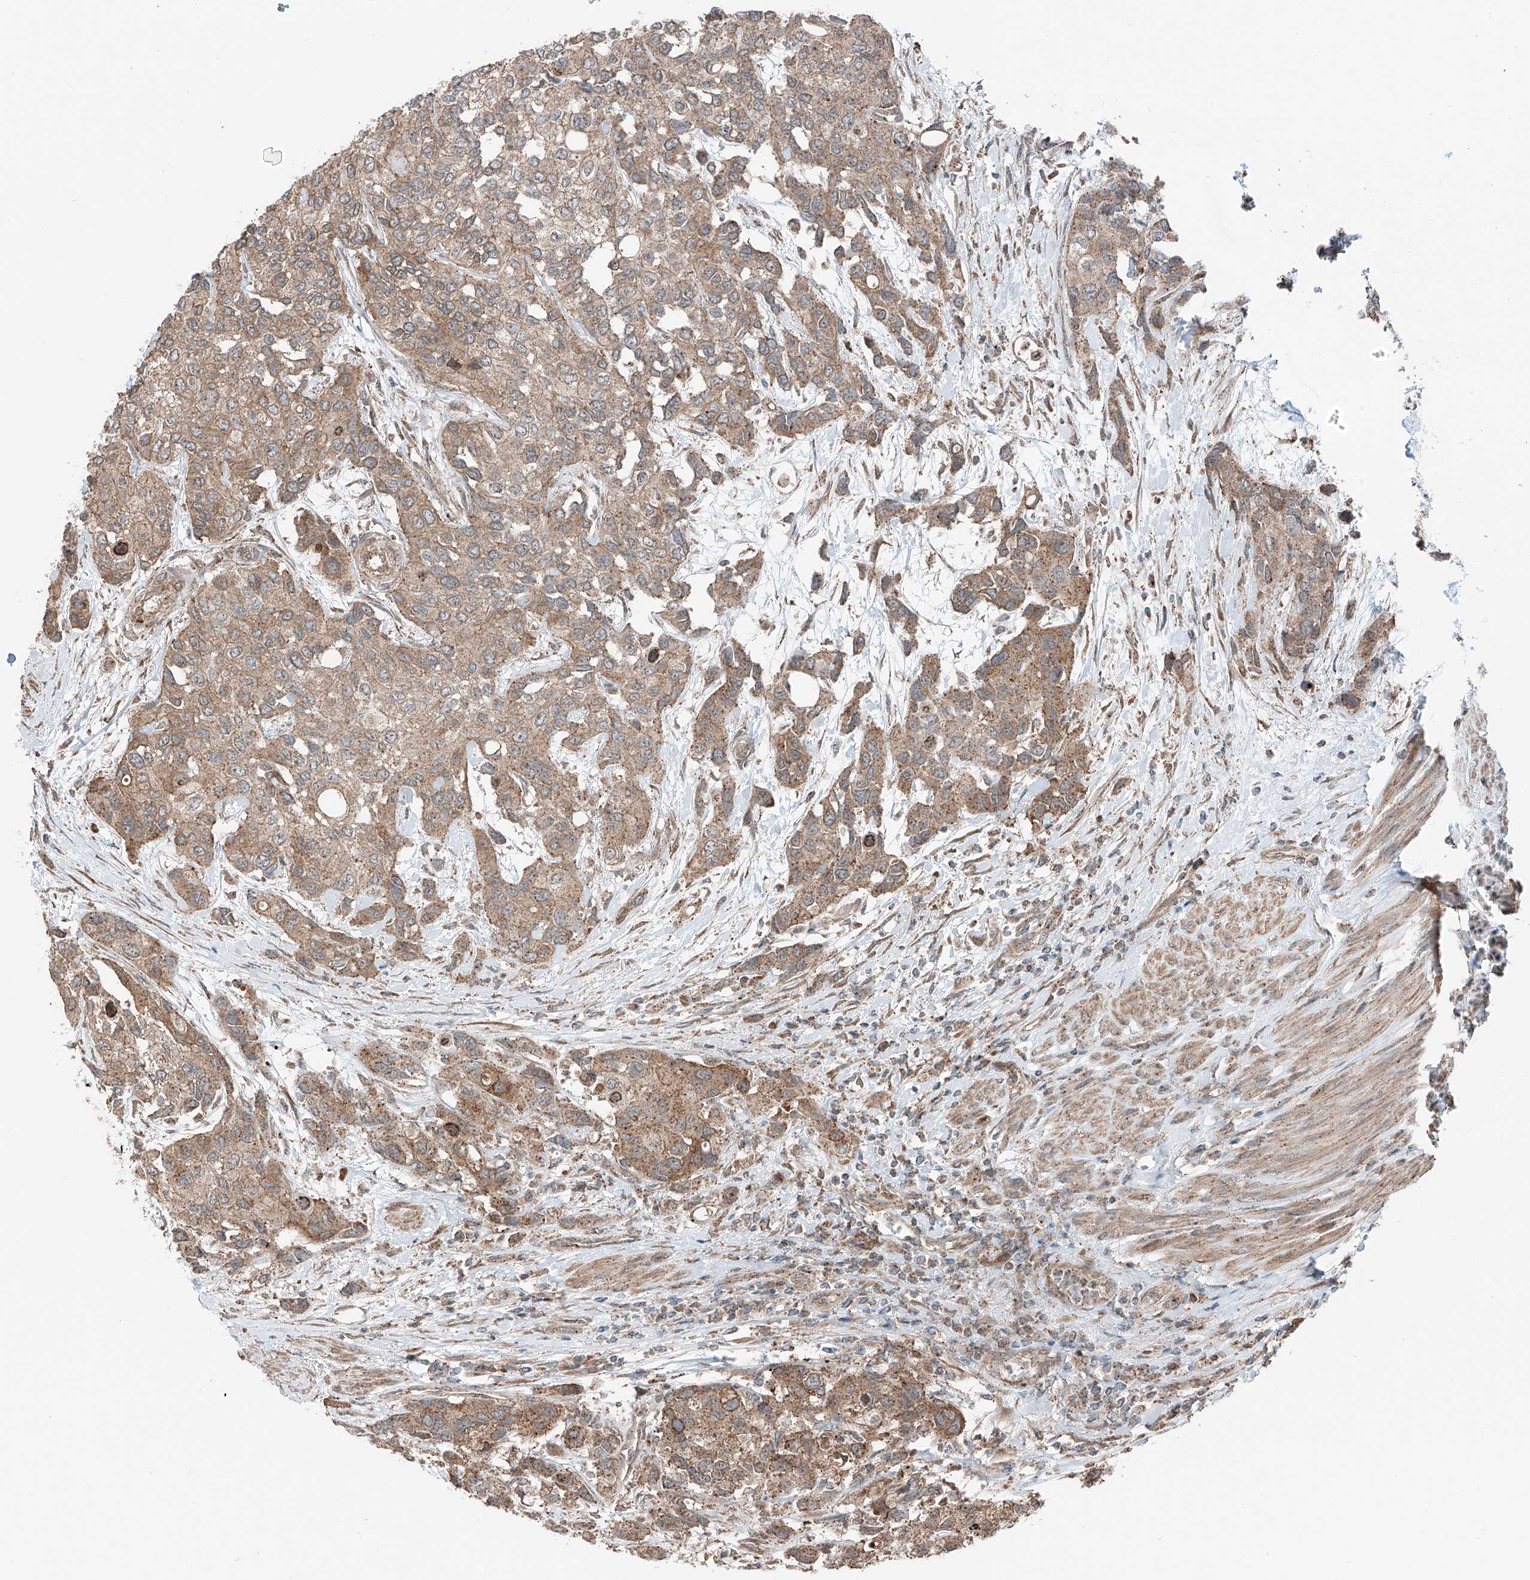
{"staining": {"intensity": "moderate", "quantity": ">75%", "location": "cytoplasmic/membranous"}, "tissue": "urothelial cancer", "cell_type": "Tumor cells", "image_type": "cancer", "snomed": [{"axis": "morphology", "description": "Normal tissue, NOS"}, {"axis": "morphology", "description": "Urothelial carcinoma, High grade"}, {"axis": "topography", "description": "Vascular tissue"}, {"axis": "topography", "description": "Urinary bladder"}], "caption": "Immunohistochemical staining of urothelial cancer shows medium levels of moderate cytoplasmic/membranous protein staining in about >75% of tumor cells.", "gene": "CEP162", "patient": {"sex": "female", "age": 56}}